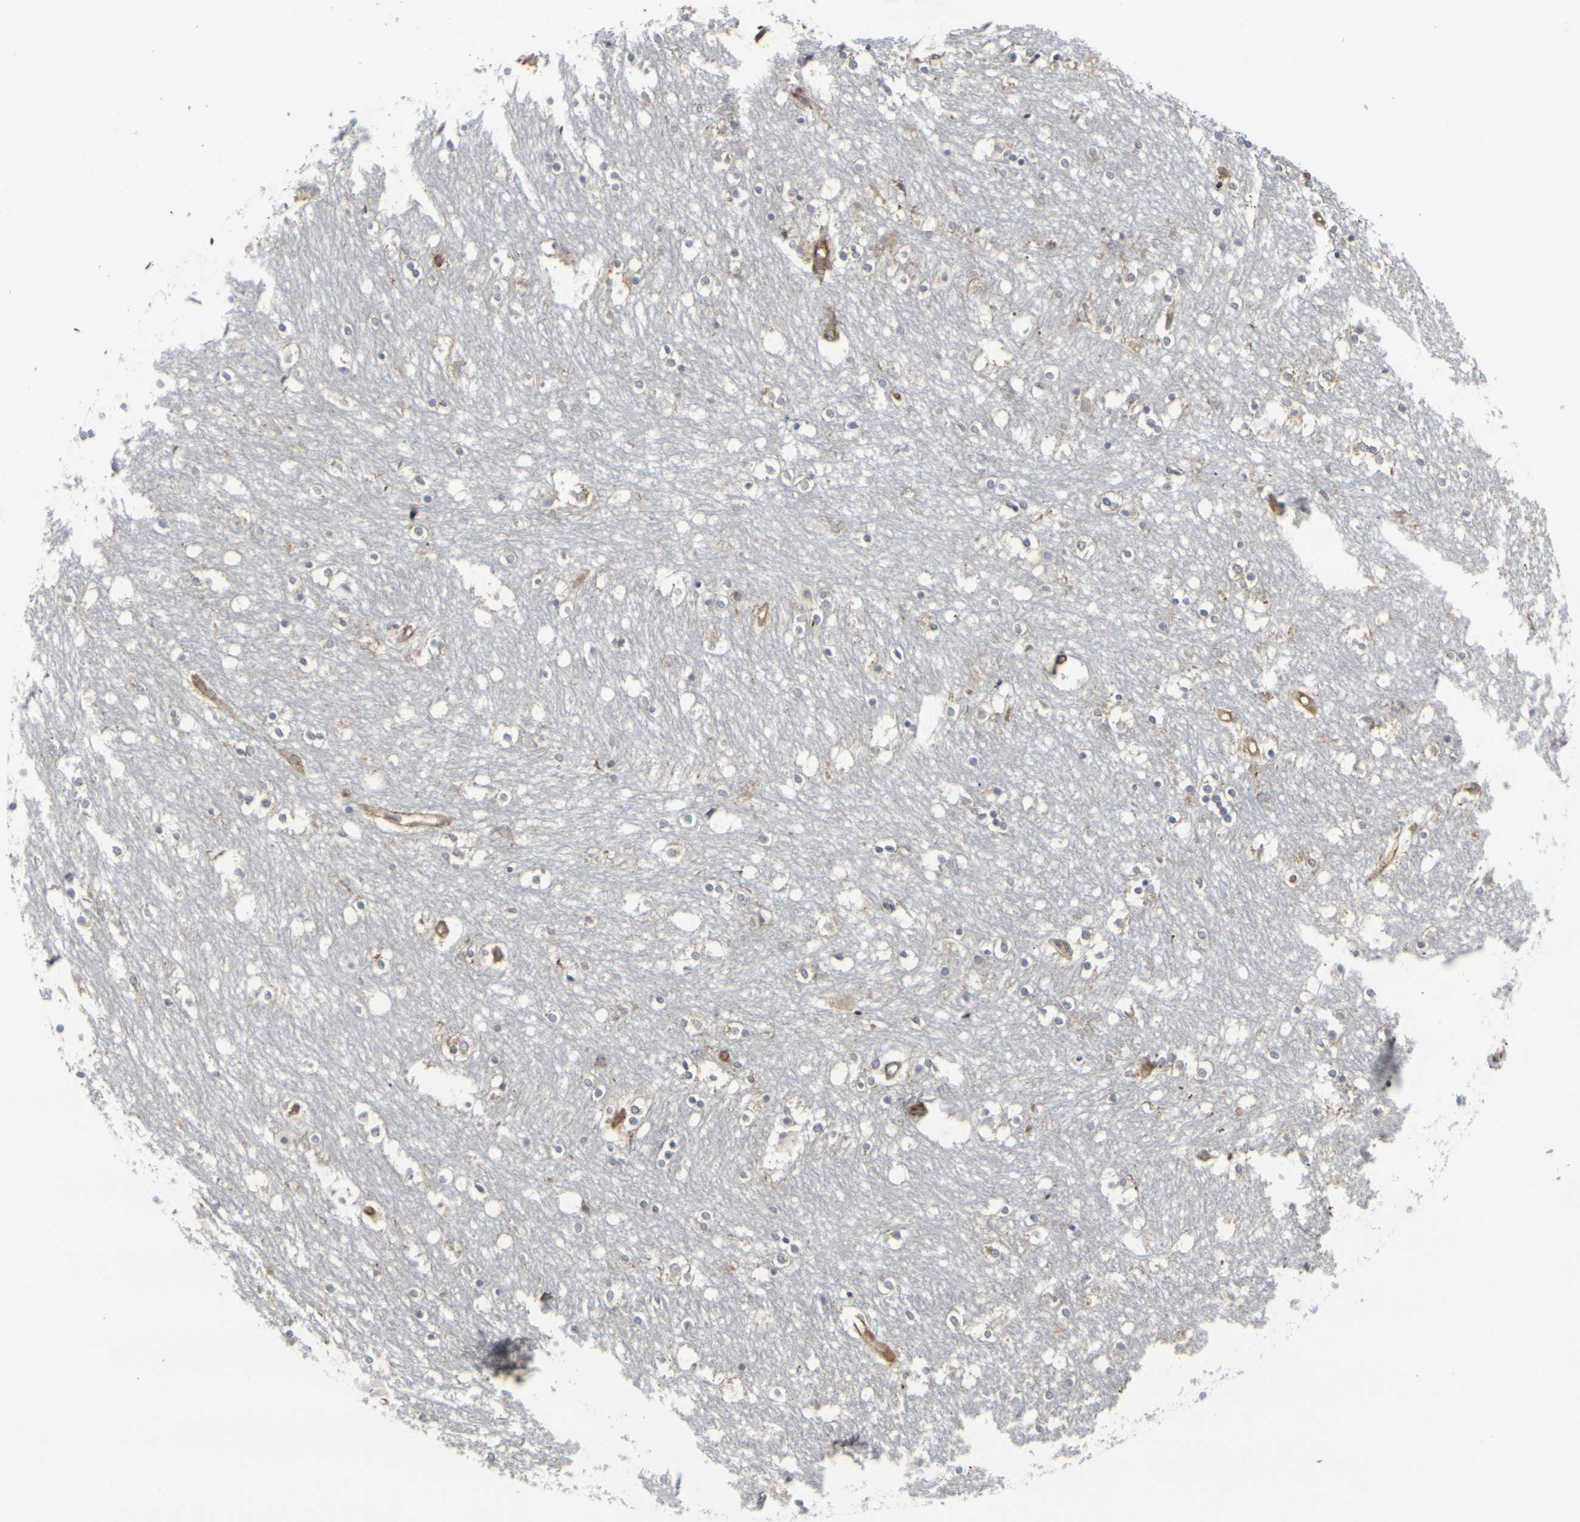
{"staining": {"intensity": "moderate", "quantity": "25%-75%", "location": "cytoplasmic/membranous"}, "tissue": "caudate", "cell_type": "Glial cells", "image_type": "normal", "snomed": [{"axis": "morphology", "description": "Normal tissue, NOS"}, {"axis": "topography", "description": "Lateral ventricle wall"}], "caption": "A histopathology image of human caudate stained for a protein exhibits moderate cytoplasmic/membranous brown staining in glial cells.", "gene": "MARCHF2", "patient": {"sex": "female", "age": 54}}